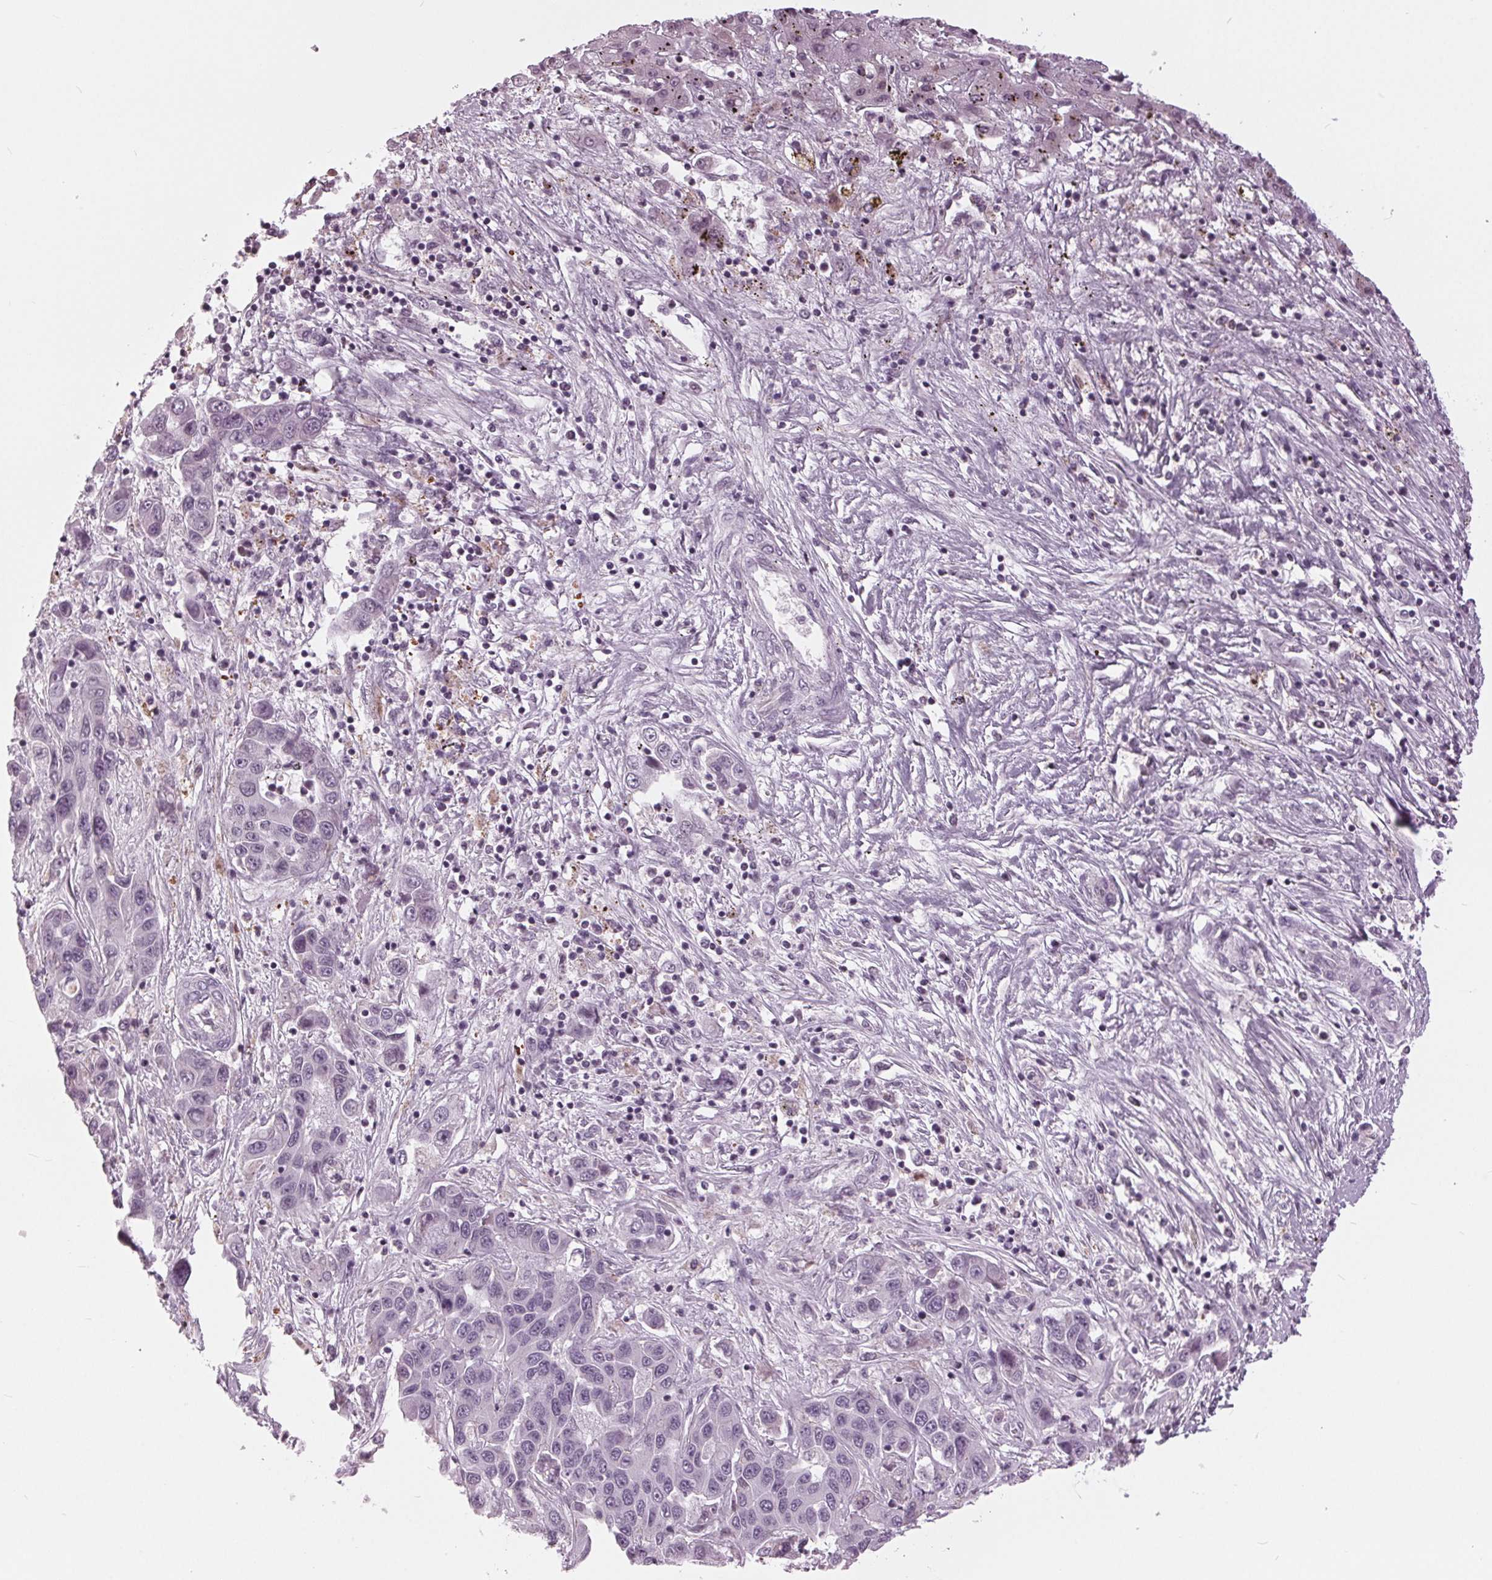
{"staining": {"intensity": "negative", "quantity": "none", "location": "none"}, "tissue": "liver cancer", "cell_type": "Tumor cells", "image_type": "cancer", "snomed": [{"axis": "morphology", "description": "Cholangiocarcinoma"}, {"axis": "topography", "description": "Liver"}], "caption": "Human liver cholangiocarcinoma stained for a protein using immunohistochemistry shows no positivity in tumor cells.", "gene": "SLC9A4", "patient": {"sex": "female", "age": 52}}